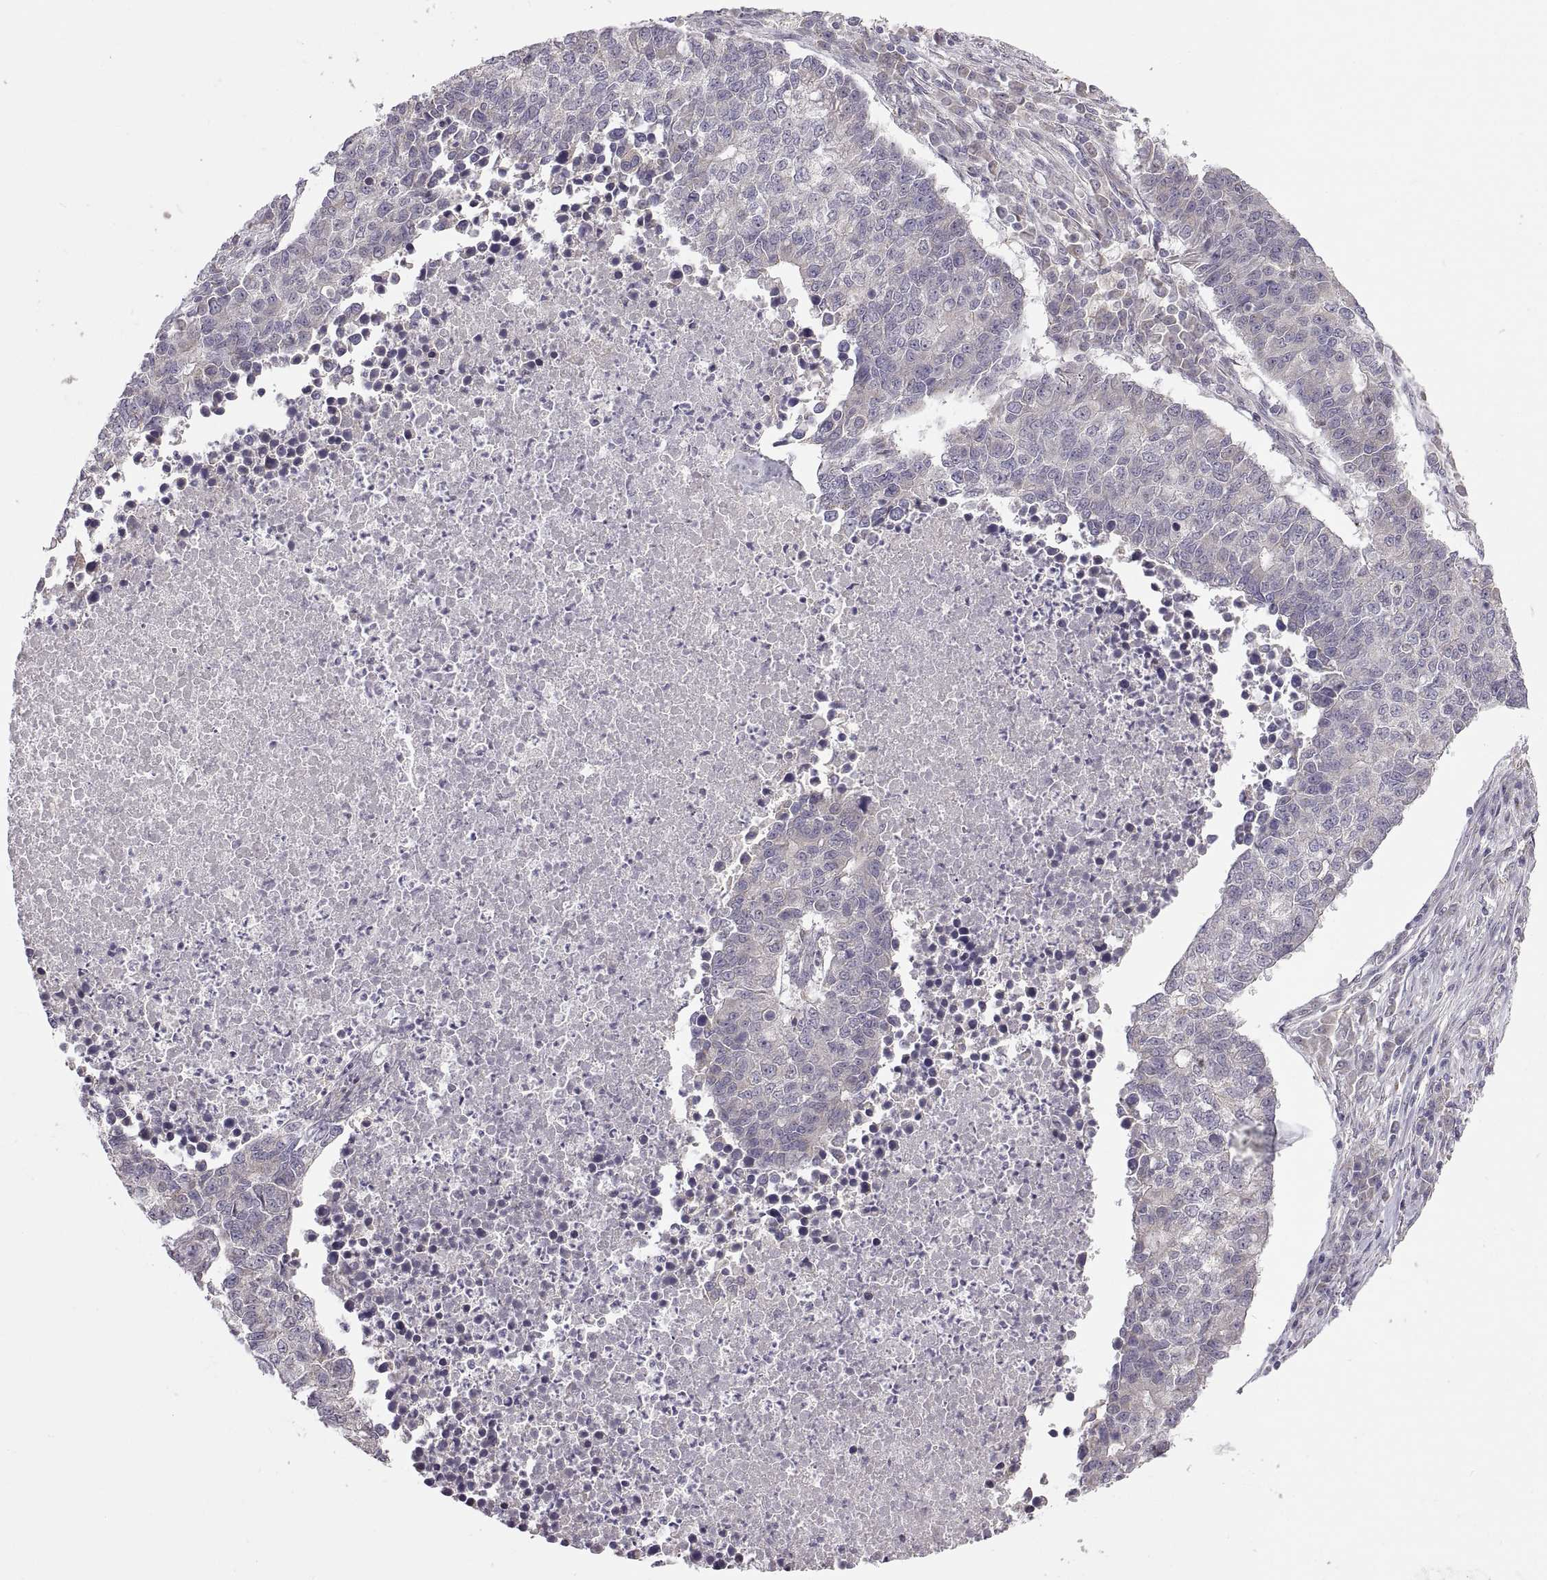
{"staining": {"intensity": "negative", "quantity": "none", "location": "none"}, "tissue": "lung cancer", "cell_type": "Tumor cells", "image_type": "cancer", "snomed": [{"axis": "morphology", "description": "Adenocarcinoma, NOS"}, {"axis": "topography", "description": "Lung"}], "caption": "Tumor cells show no significant protein staining in lung adenocarcinoma.", "gene": "ACSBG2", "patient": {"sex": "male", "age": 57}}